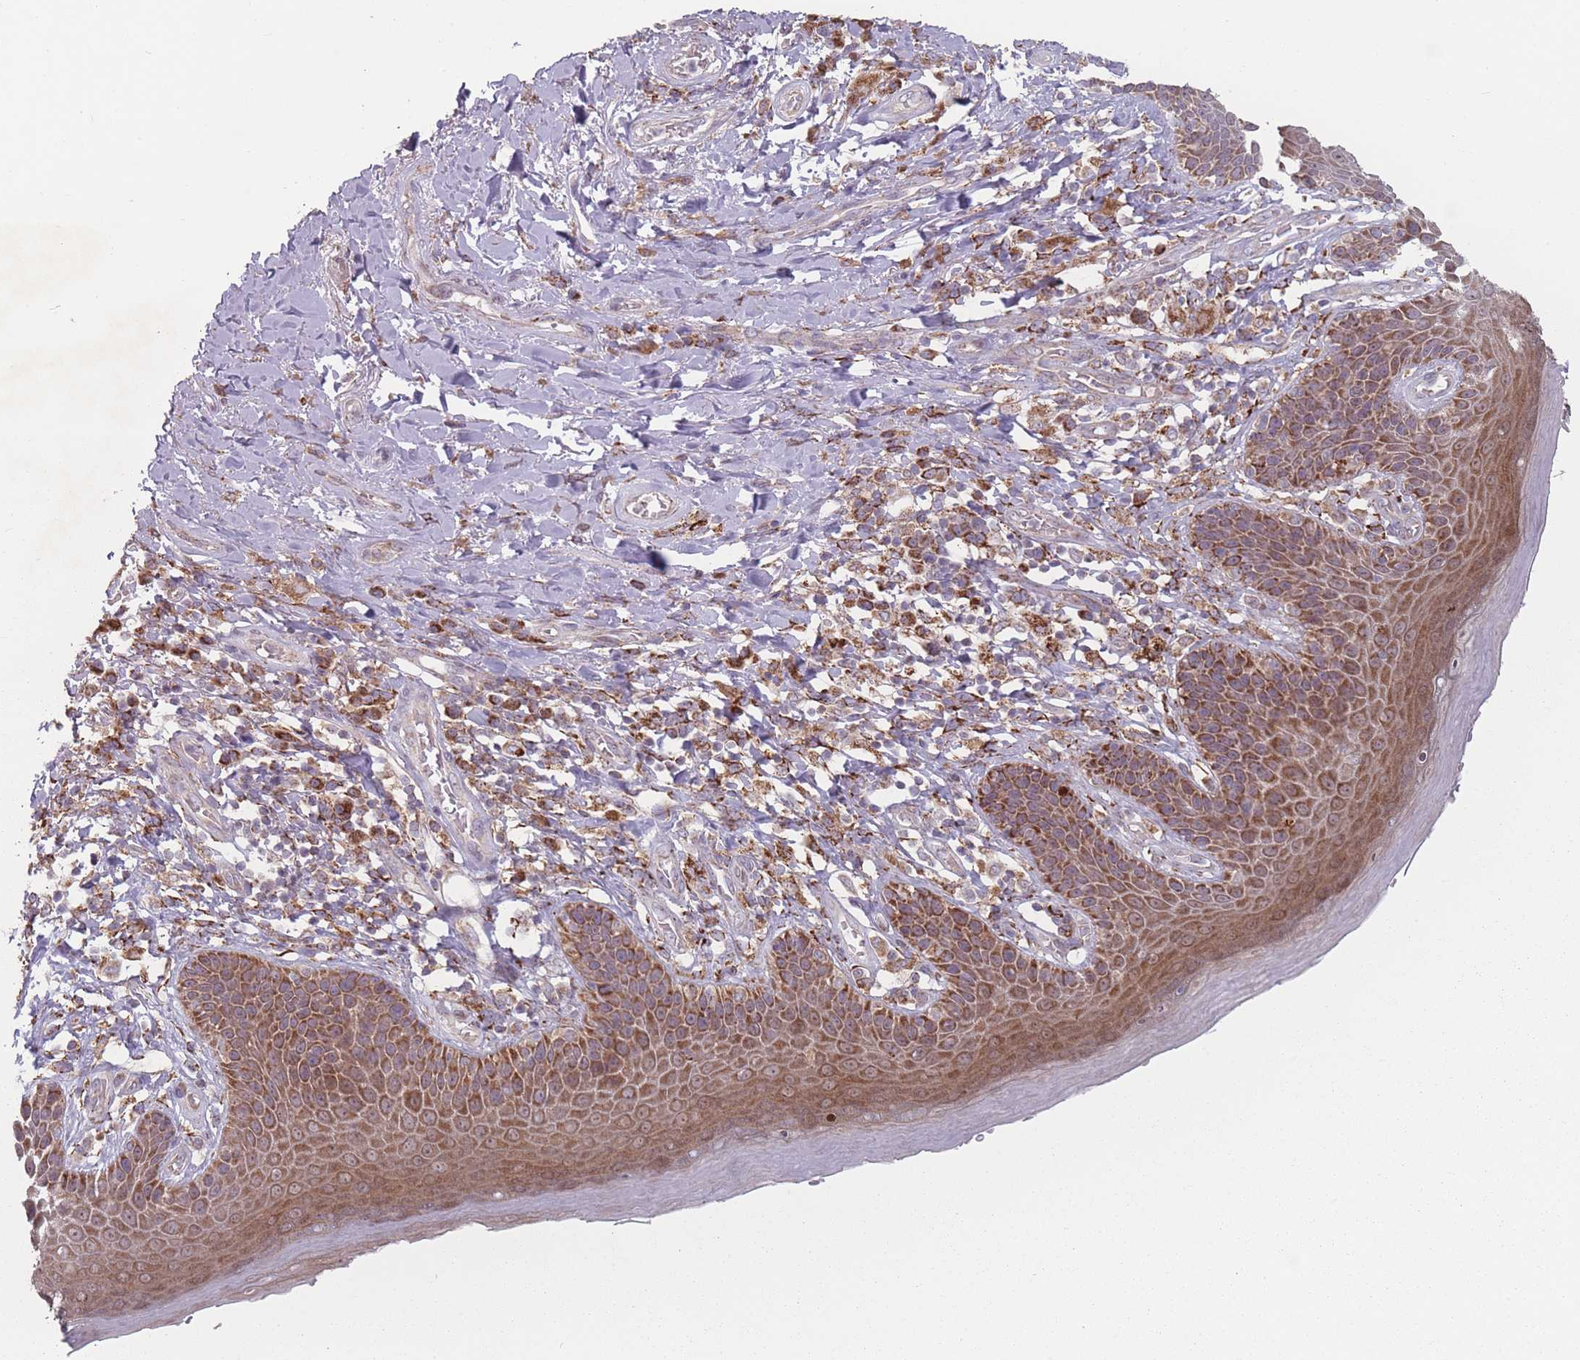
{"staining": {"intensity": "moderate", "quantity": ">75%", "location": "cytoplasmic/membranous"}, "tissue": "skin", "cell_type": "Epidermal cells", "image_type": "normal", "snomed": [{"axis": "morphology", "description": "Normal tissue, NOS"}, {"axis": "topography", "description": "Anal"}], "caption": "Immunohistochemistry micrograph of benign skin: human skin stained using immunohistochemistry (IHC) shows medium levels of moderate protein expression localized specifically in the cytoplasmic/membranous of epidermal cells, appearing as a cytoplasmic/membranous brown color.", "gene": "OR10Q1", "patient": {"sex": "female", "age": 89}}